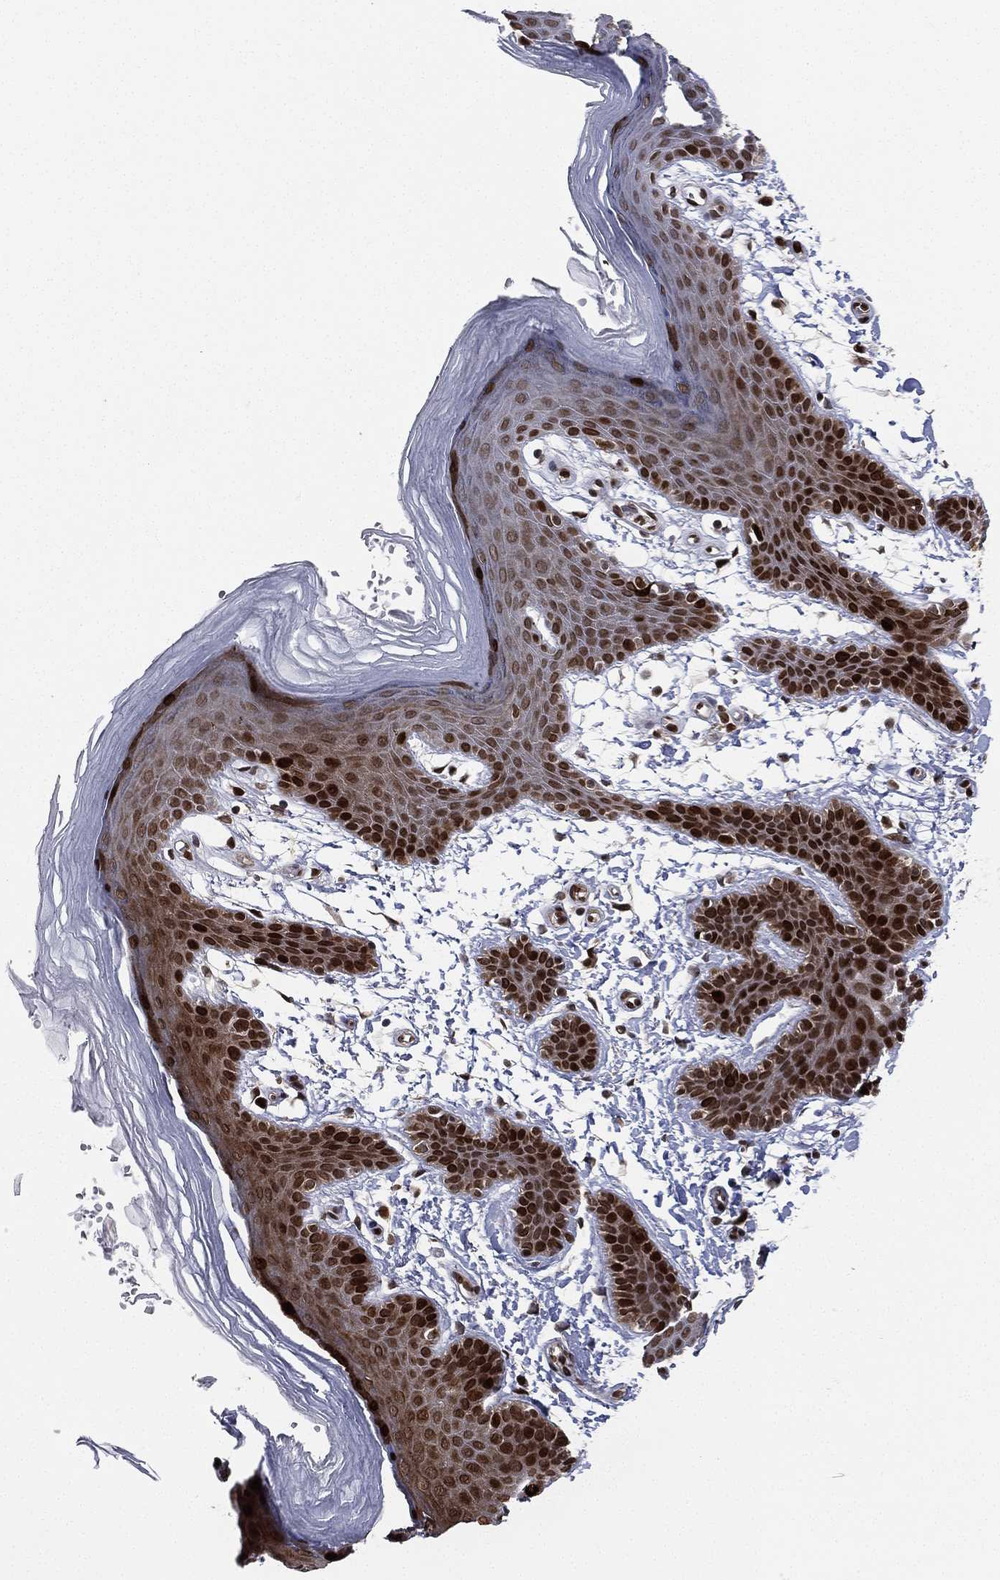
{"staining": {"intensity": "strong", "quantity": "25%-75%", "location": "nuclear"}, "tissue": "skin", "cell_type": "Epidermal cells", "image_type": "normal", "snomed": [{"axis": "morphology", "description": "Normal tissue, NOS"}, {"axis": "topography", "description": "Anal"}], "caption": "Strong nuclear staining is identified in approximately 25%-75% of epidermal cells in unremarkable skin.", "gene": "LMNB1", "patient": {"sex": "male", "age": 53}}